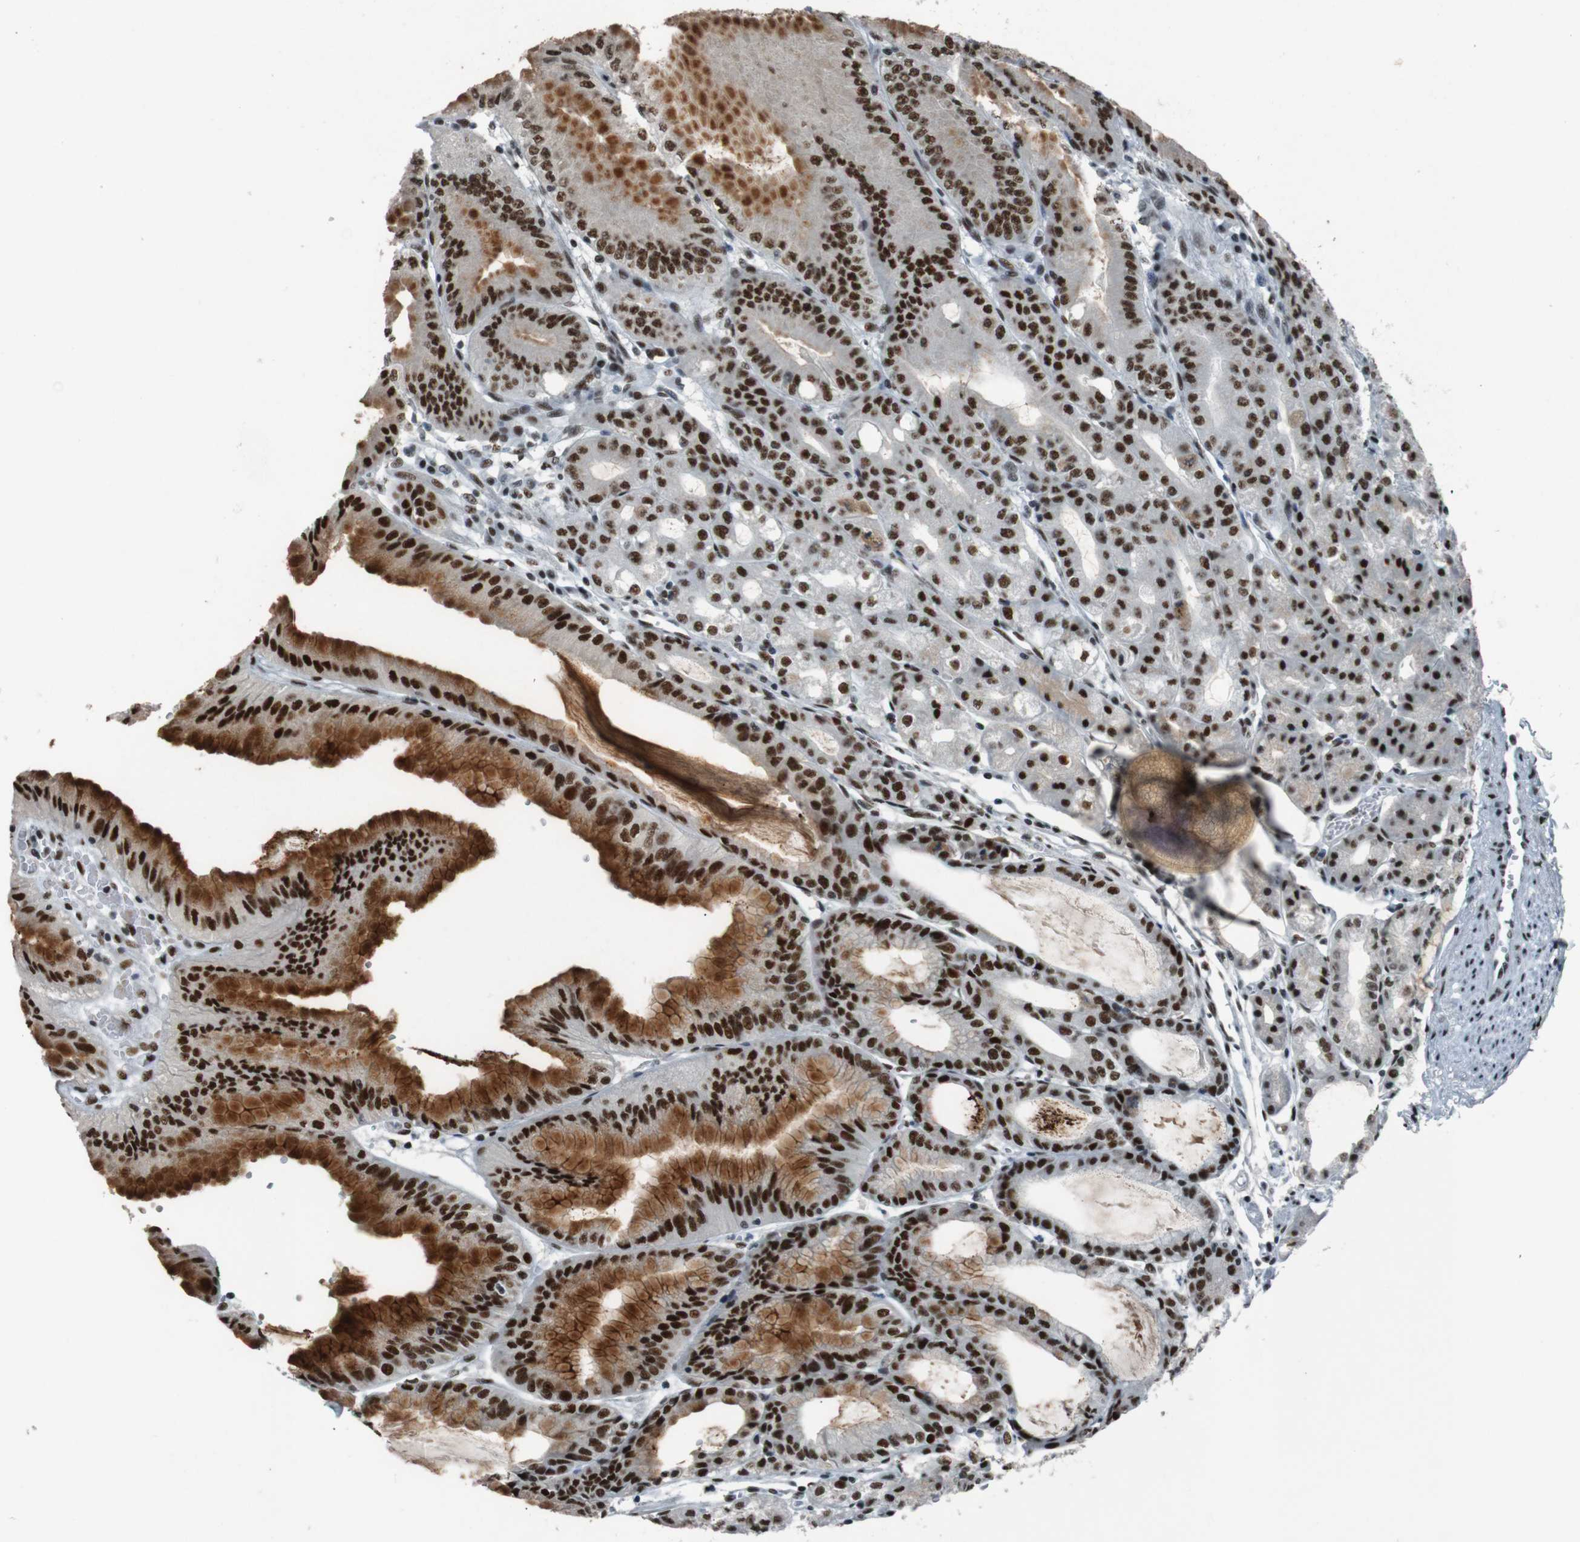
{"staining": {"intensity": "strong", "quantity": ">75%", "location": "cytoplasmic/membranous,nuclear"}, "tissue": "stomach", "cell_type": "Glandular cells", "image_type": "normal", "snomed": [{"axis": "morphology", "description": "Normal tissue, NOS"}, {"axis": "topography", "description": "Stomach, lower"}], "caption": "The histopathology image exhibits staining of benign stomach, revealing strong cytoplasmic/membranous,nuclear protein staining (brown color) within glandular cells.", "gene": "HEXIM1", "patient": {"sex": "male", "age": 71}}